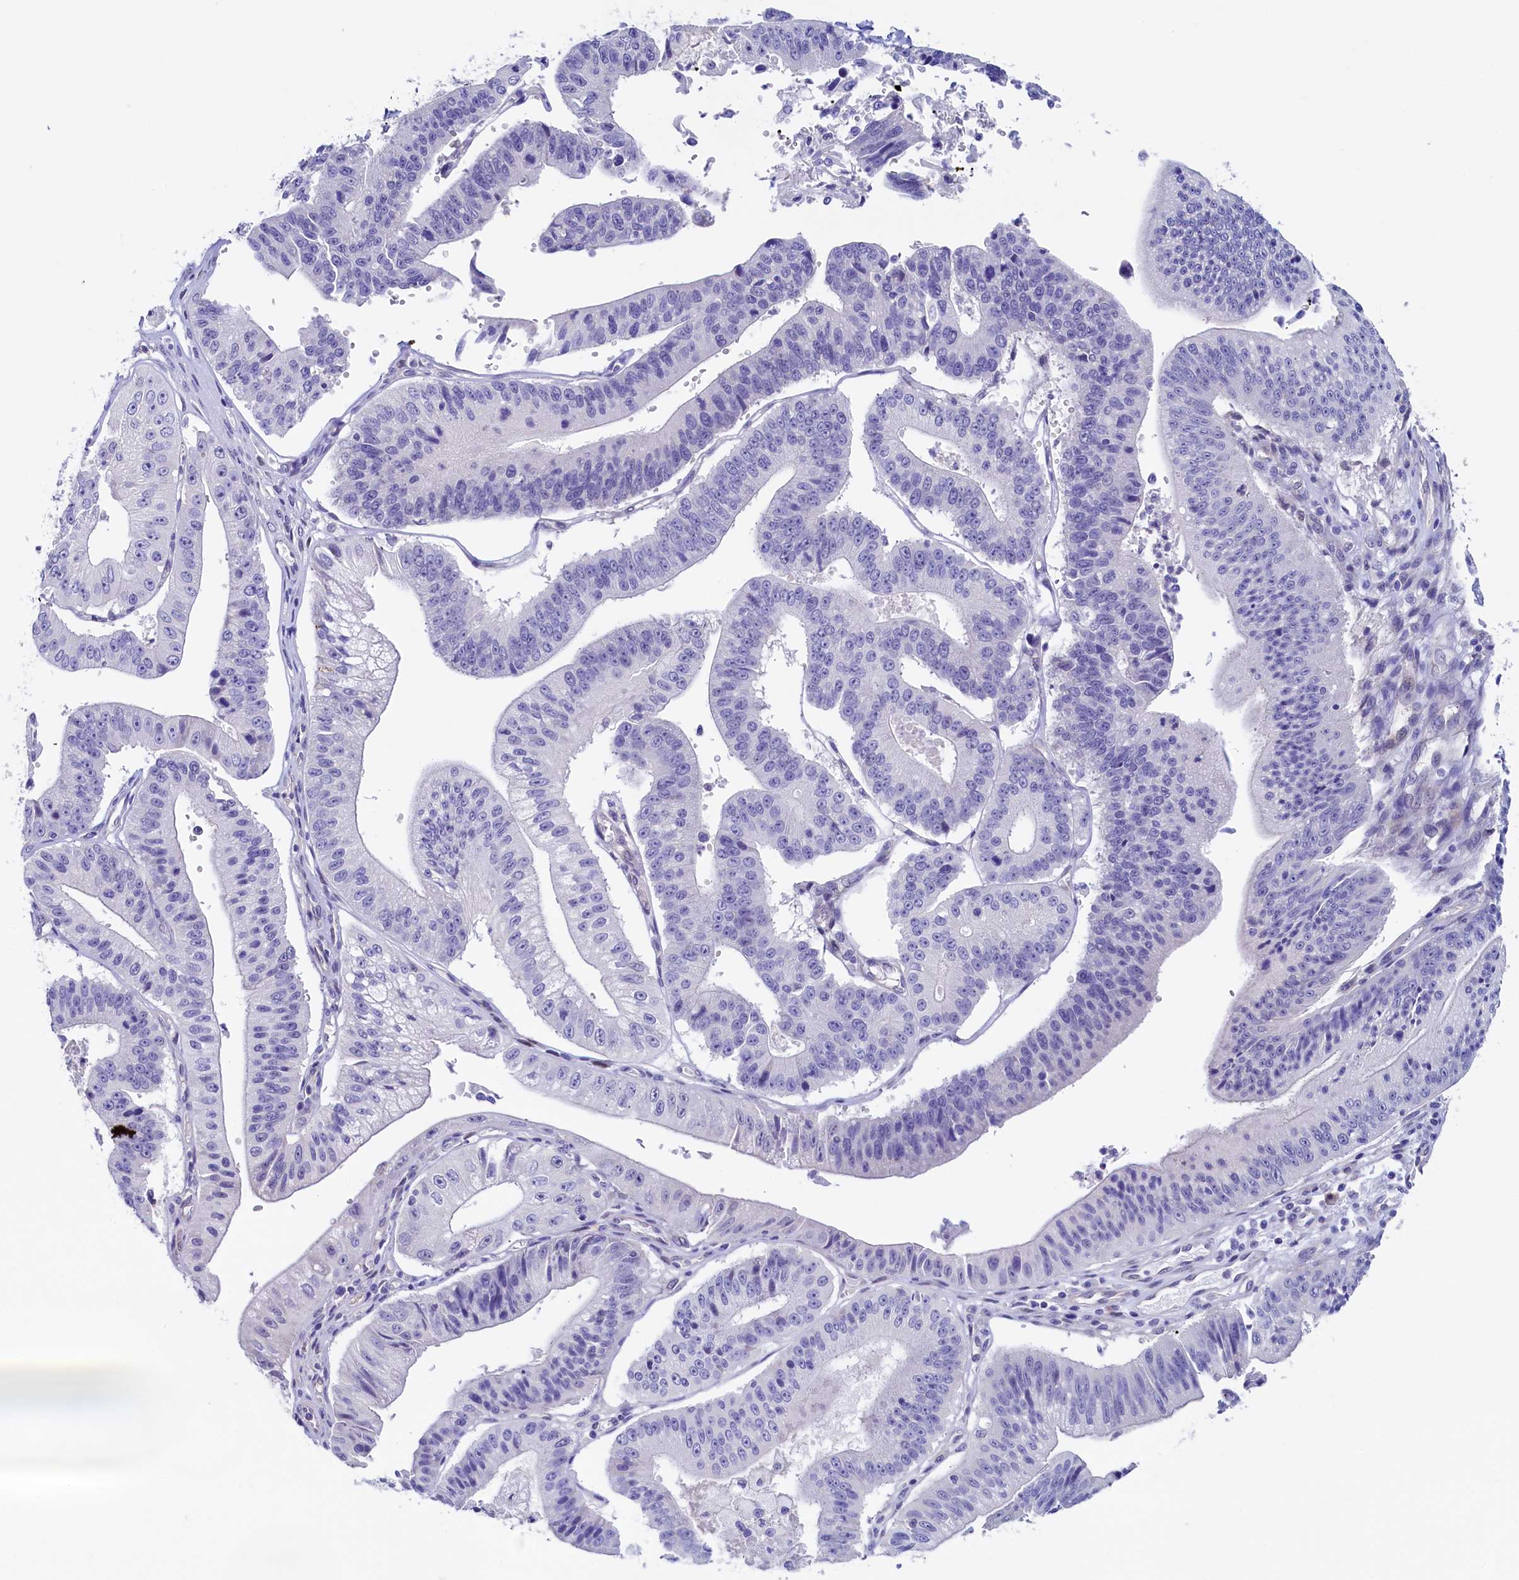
{"staining": {"intensity": "negative", "quantity": "none", "location": "none"}, "tissue": "stomach cancer", "cell_type": "Tumor cells", "image_type": "cancer", "snomed": [{"axis": "morphology", "description": "Adenocarcinoma, NOS"}, {"axis": "topography", "description": "Stomach"}], "caption": "High power microscopy histopathology image of an immunohistochemistry photomicrograph of adenocarcinoma (stomach), revealing no significant positivity in tumor cells.", "gene": "FLYWCH2", "patient": {"sex": "male", "age": 59}}